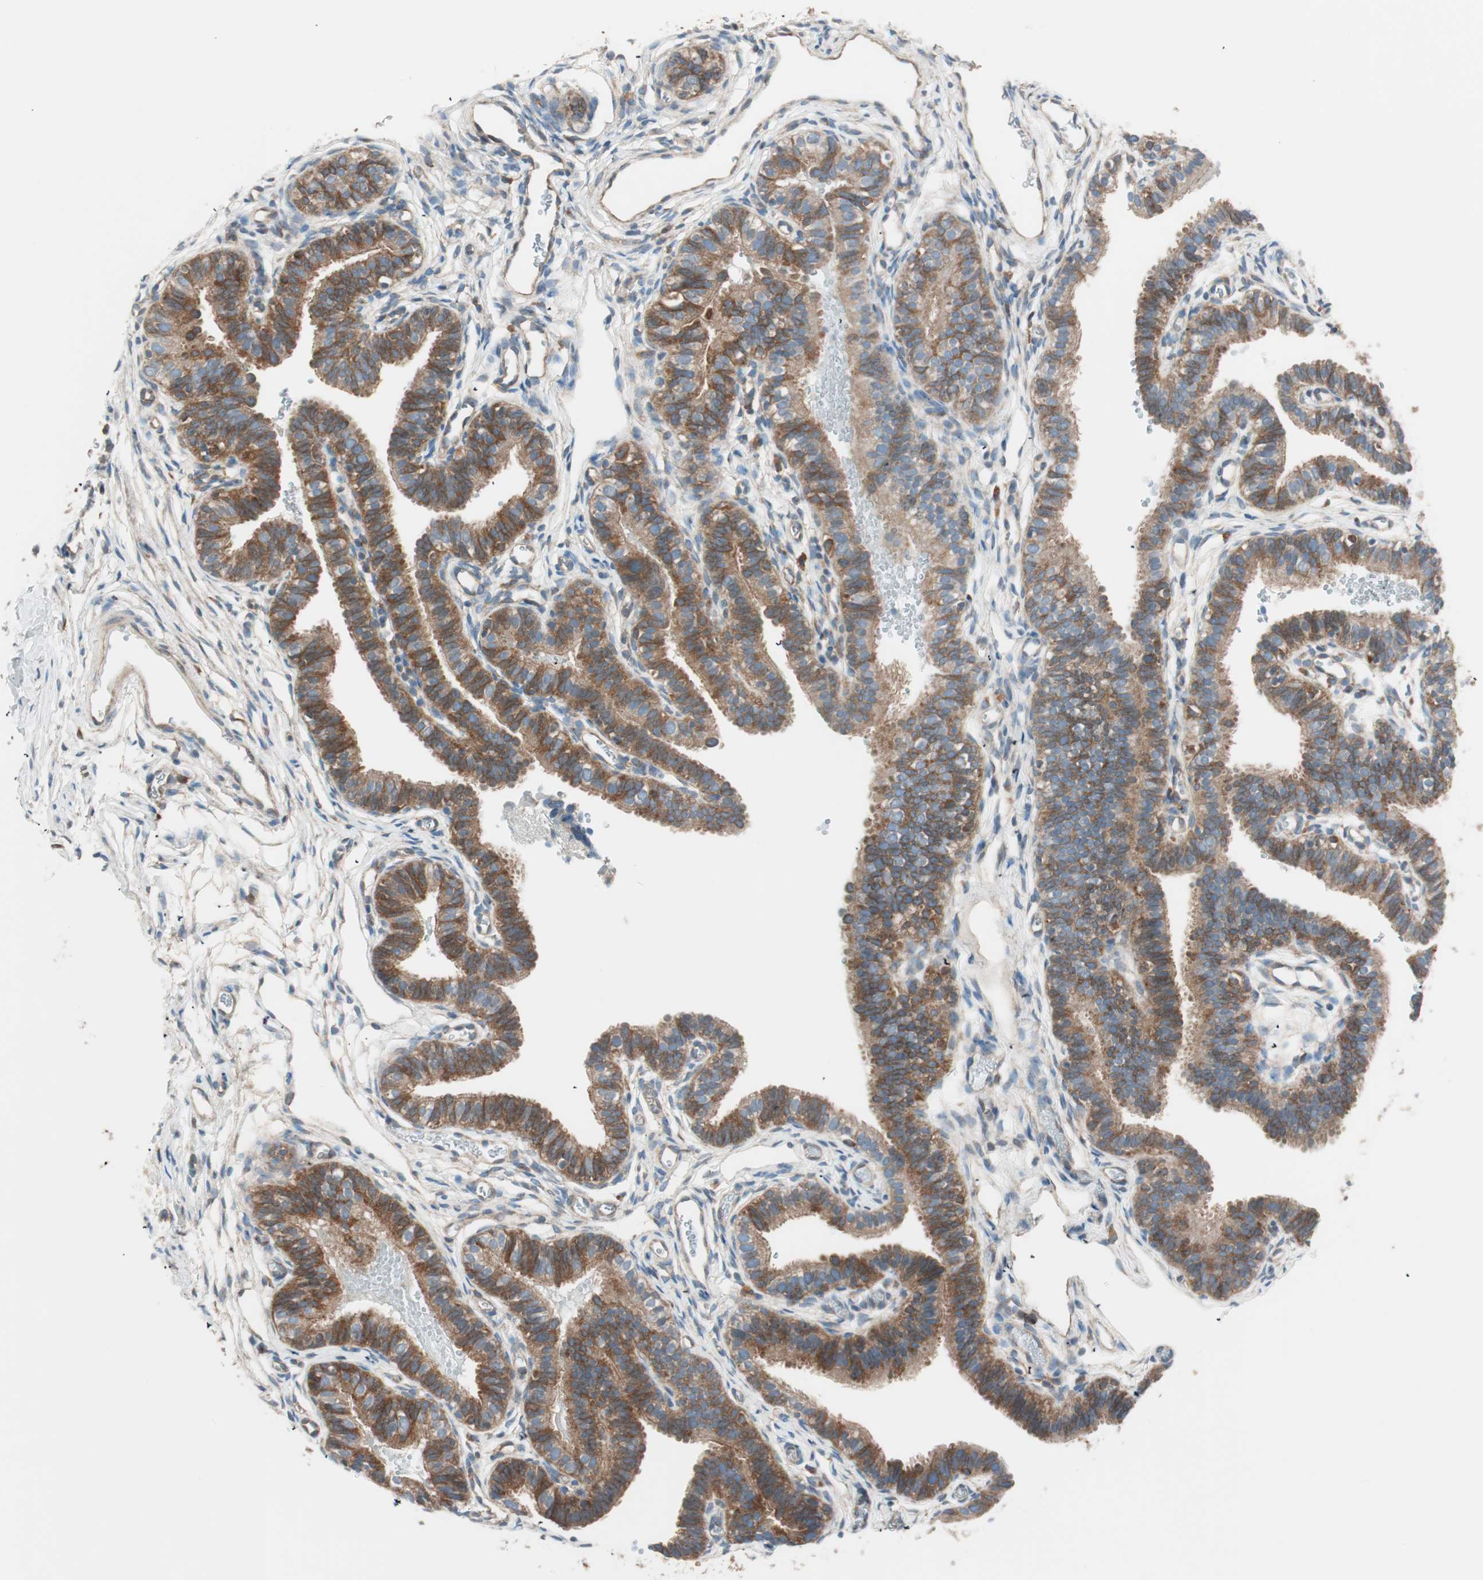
{"staining": {"intensity": "moderate", "quantity": ">75%", "location": "cytoplasmic/membranous"}, "tissue": "fallopian tube", "cell_type": "Glandular cells", "image_type": "normal", "snomed": [{"axis": "morphology", "description": "Normal tissue, NOS"}, {"axis": "topography", "description": "Fallopian tube"}, {"axis": "topography", "description": "Placenta"}], "caption": "Immunohistochemistry (IHC) staining of normal fallopian tube, which displays medium levels of moderate cytoplasmic/membranous staining in about >75% of glandular cells indicating moderate cytoplasmic/membranous protein expression. The staining was performed using DAB (brown) for protein detection and nuclei were counterstained in hematoxylin (blue).", "gene": "RAB5A", "patient": {"sex": "female", "age": 34}}